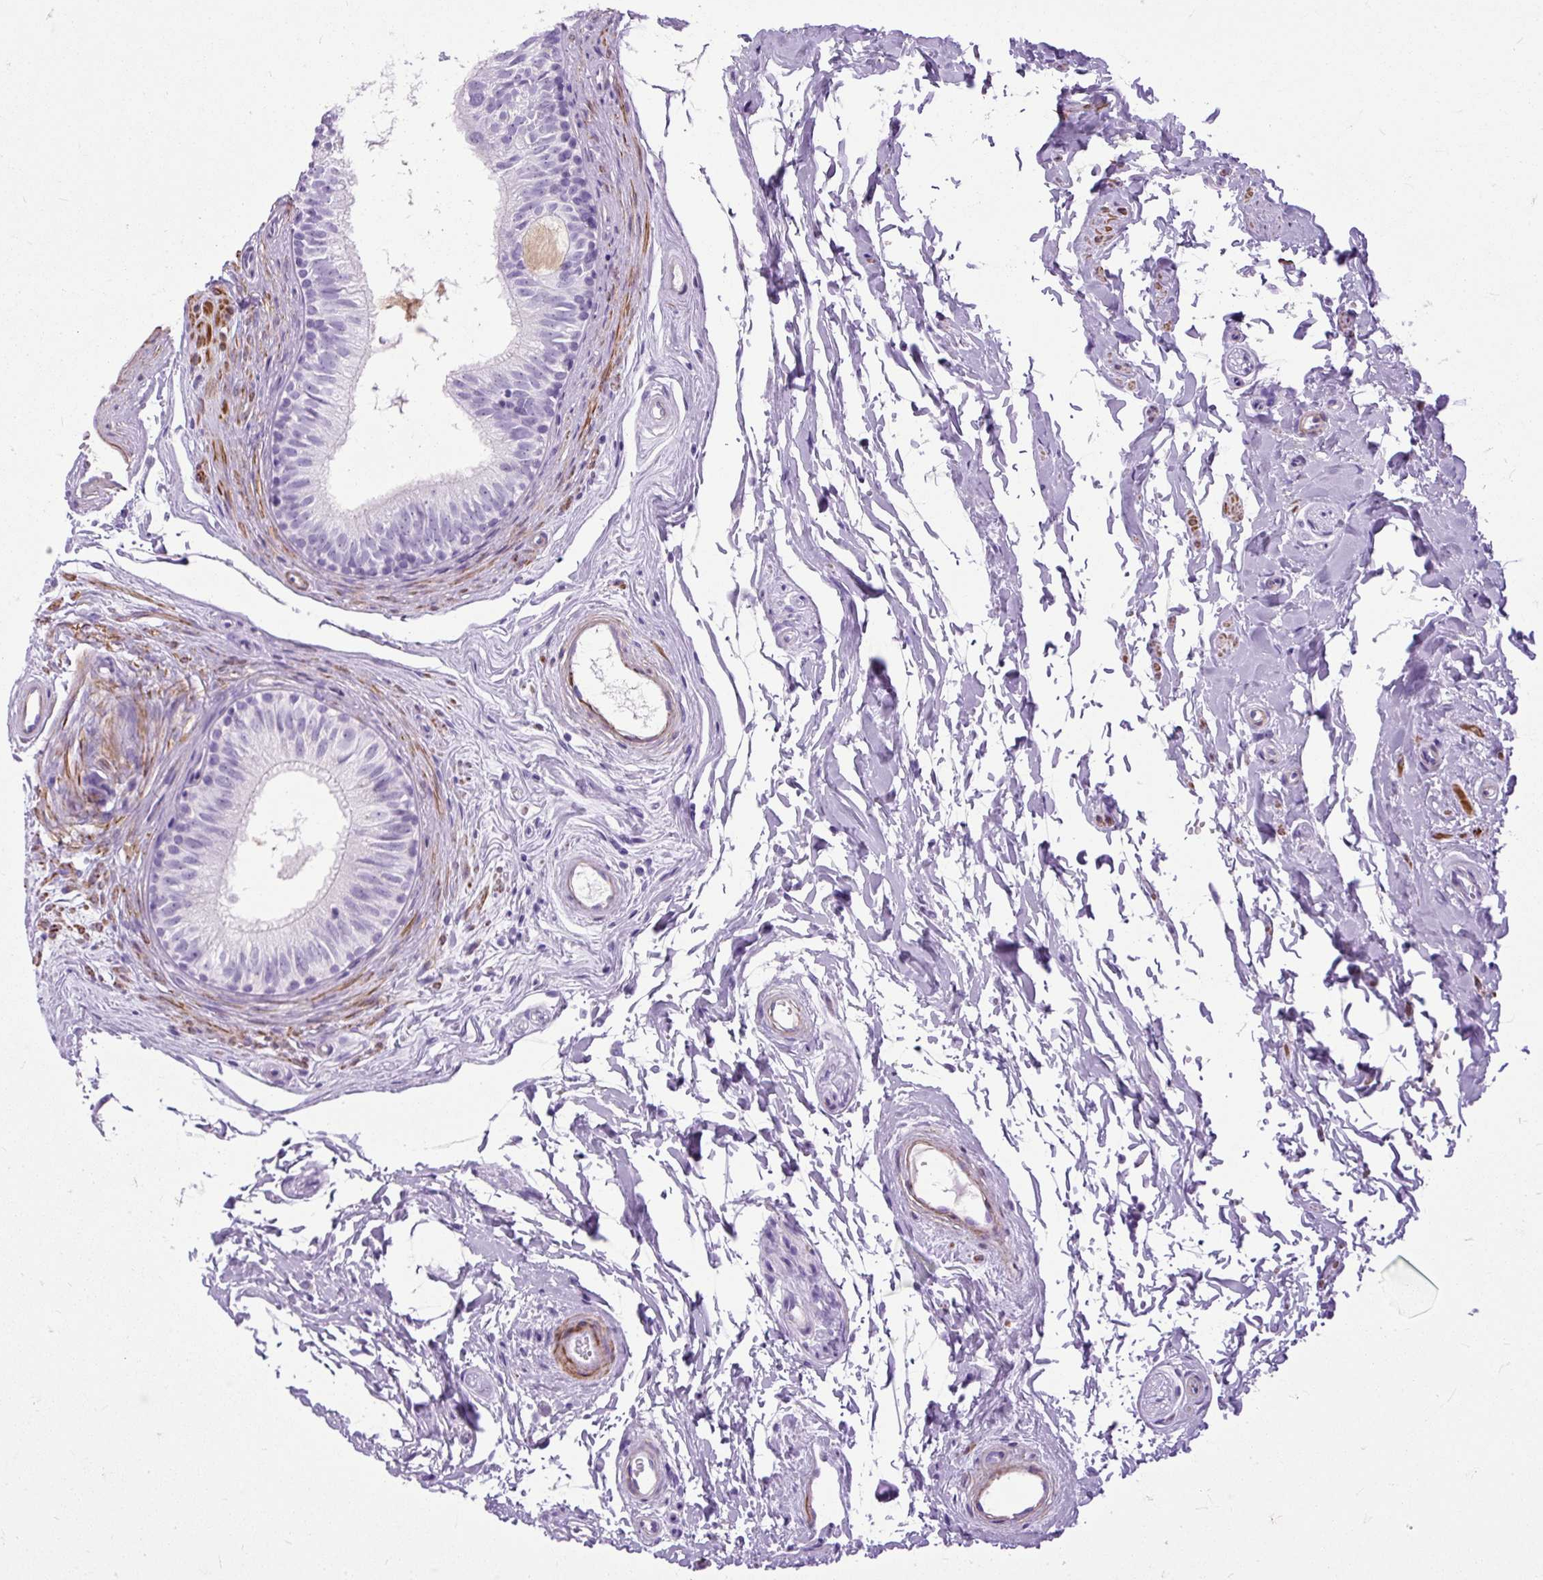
{"staining": {"intensity": "negative", "quantity": "none", "location": "none"}, "tissue": "epididymis", "cell_type": "Glandular cells", "image_type": "normal", "snomed": [{"axis": "morphology", "description": "Normal tissue, NOS"}, {"axis": "topography", "description": "Epididymis"}], "caption": "IHC histopathology image of unremarkable epididymis stained for a protein (brown), which displays no expression in glandular cells. (DAB (3,3'-diaminobenzidine) immunohistochemistry (IHC) with hematoxylin counter stain).", "gene": "DPP6", "patient": {"sex": "male", "age": 45}}